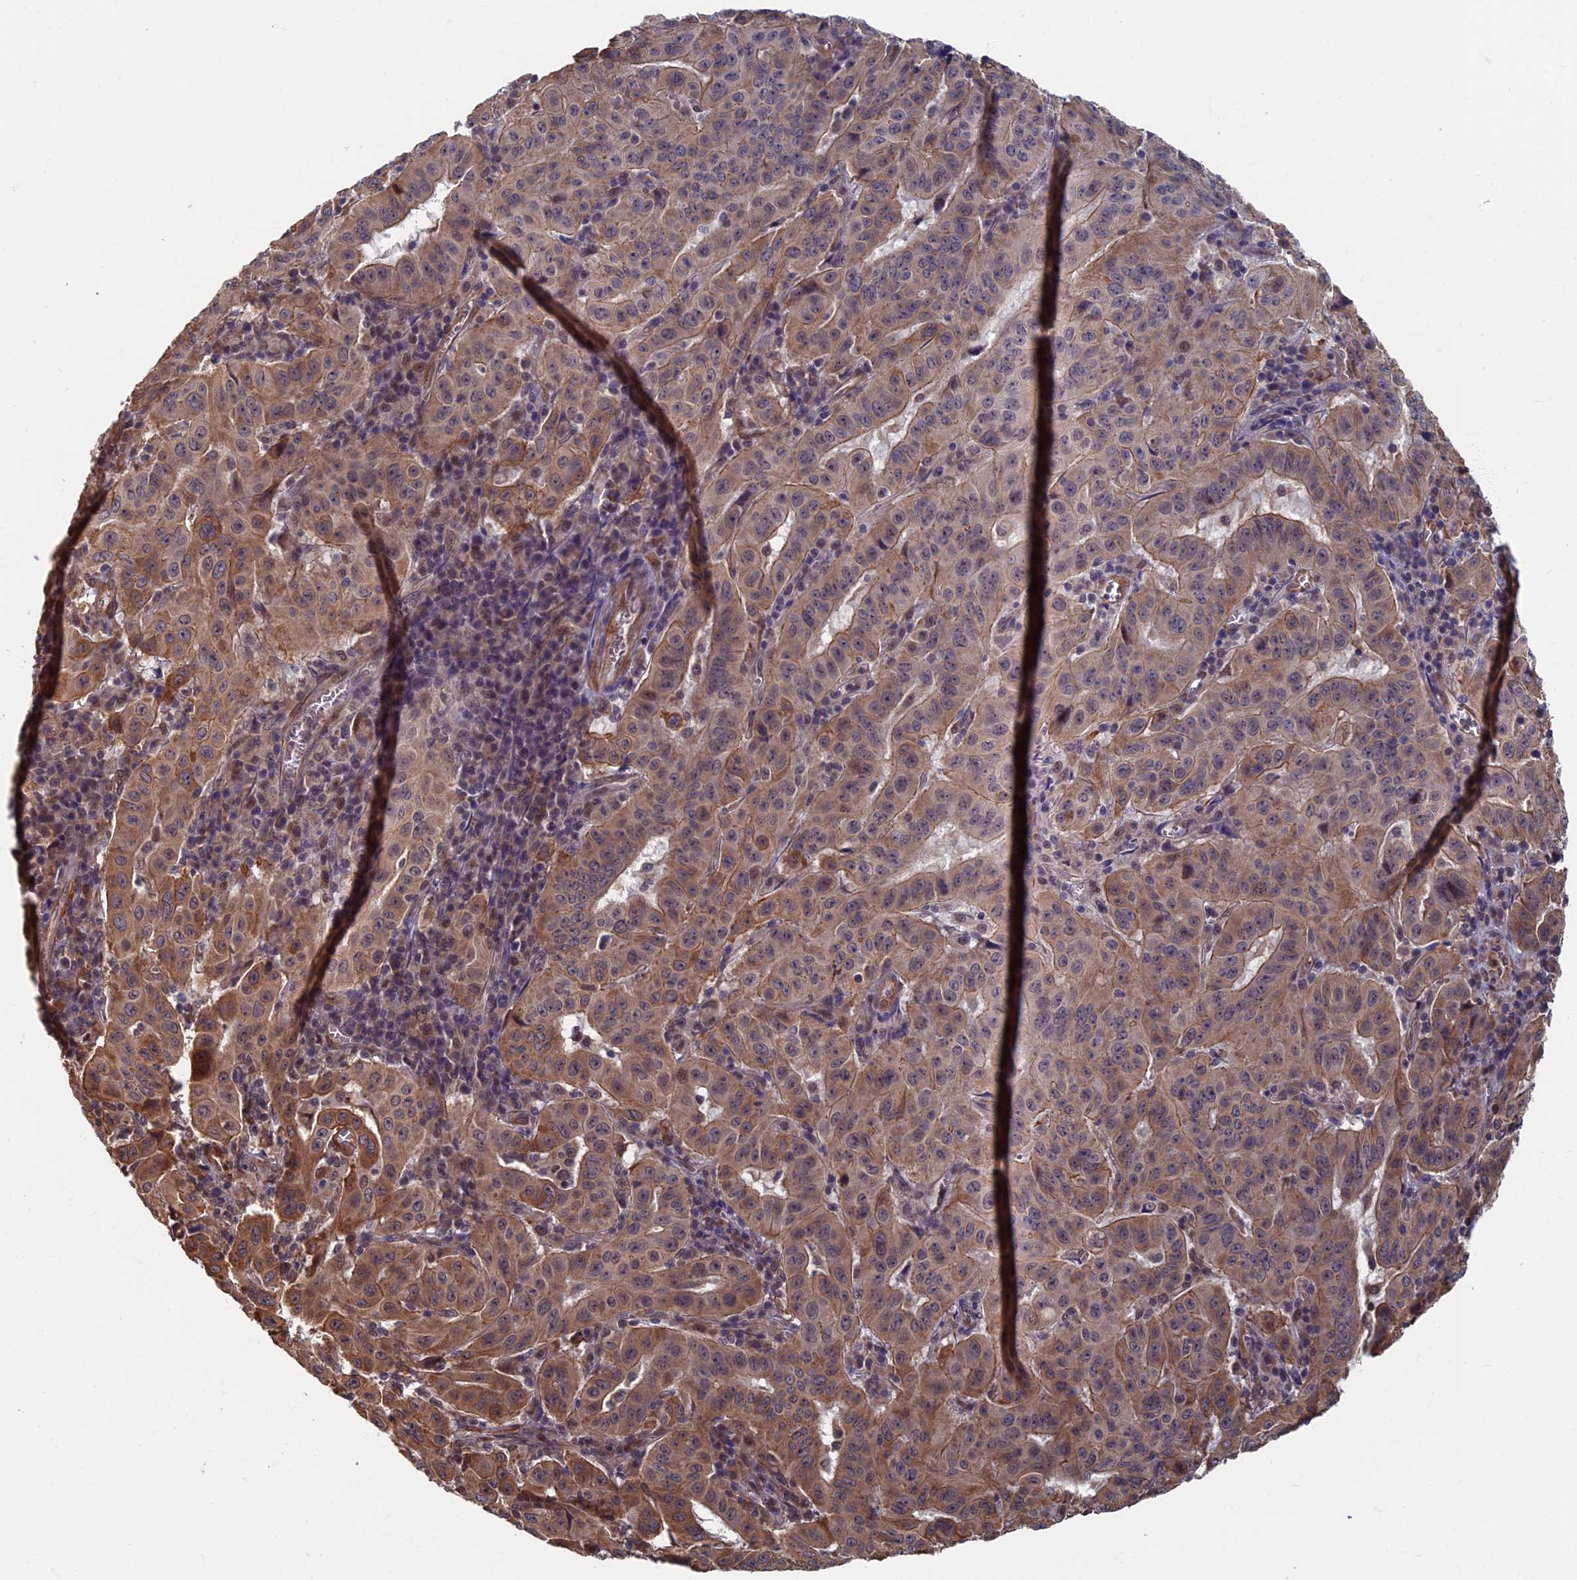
{"staining": {"intensity": "moderate", "quantity": ">75%", "location": "cytoplasmic/membranous"}, "tissue": "pancreatic cancer", "cell_type": "Tumor cells", "image_type": "cancer", "snomed": [{"axis": "morphology", "description": "Adenocarcinoma, NOS"}, {"axis": "topography", "description": "Pancreas"}], "caption": "Brown immunohistochemical staining in pancreatic cancer (adenocarcinoma) shows moderate cytoplasmic/membranous expression in approximately >75% of tumor cells.", "gene": "CTDP1", "patient": {"sex": "male", "age": 63}}